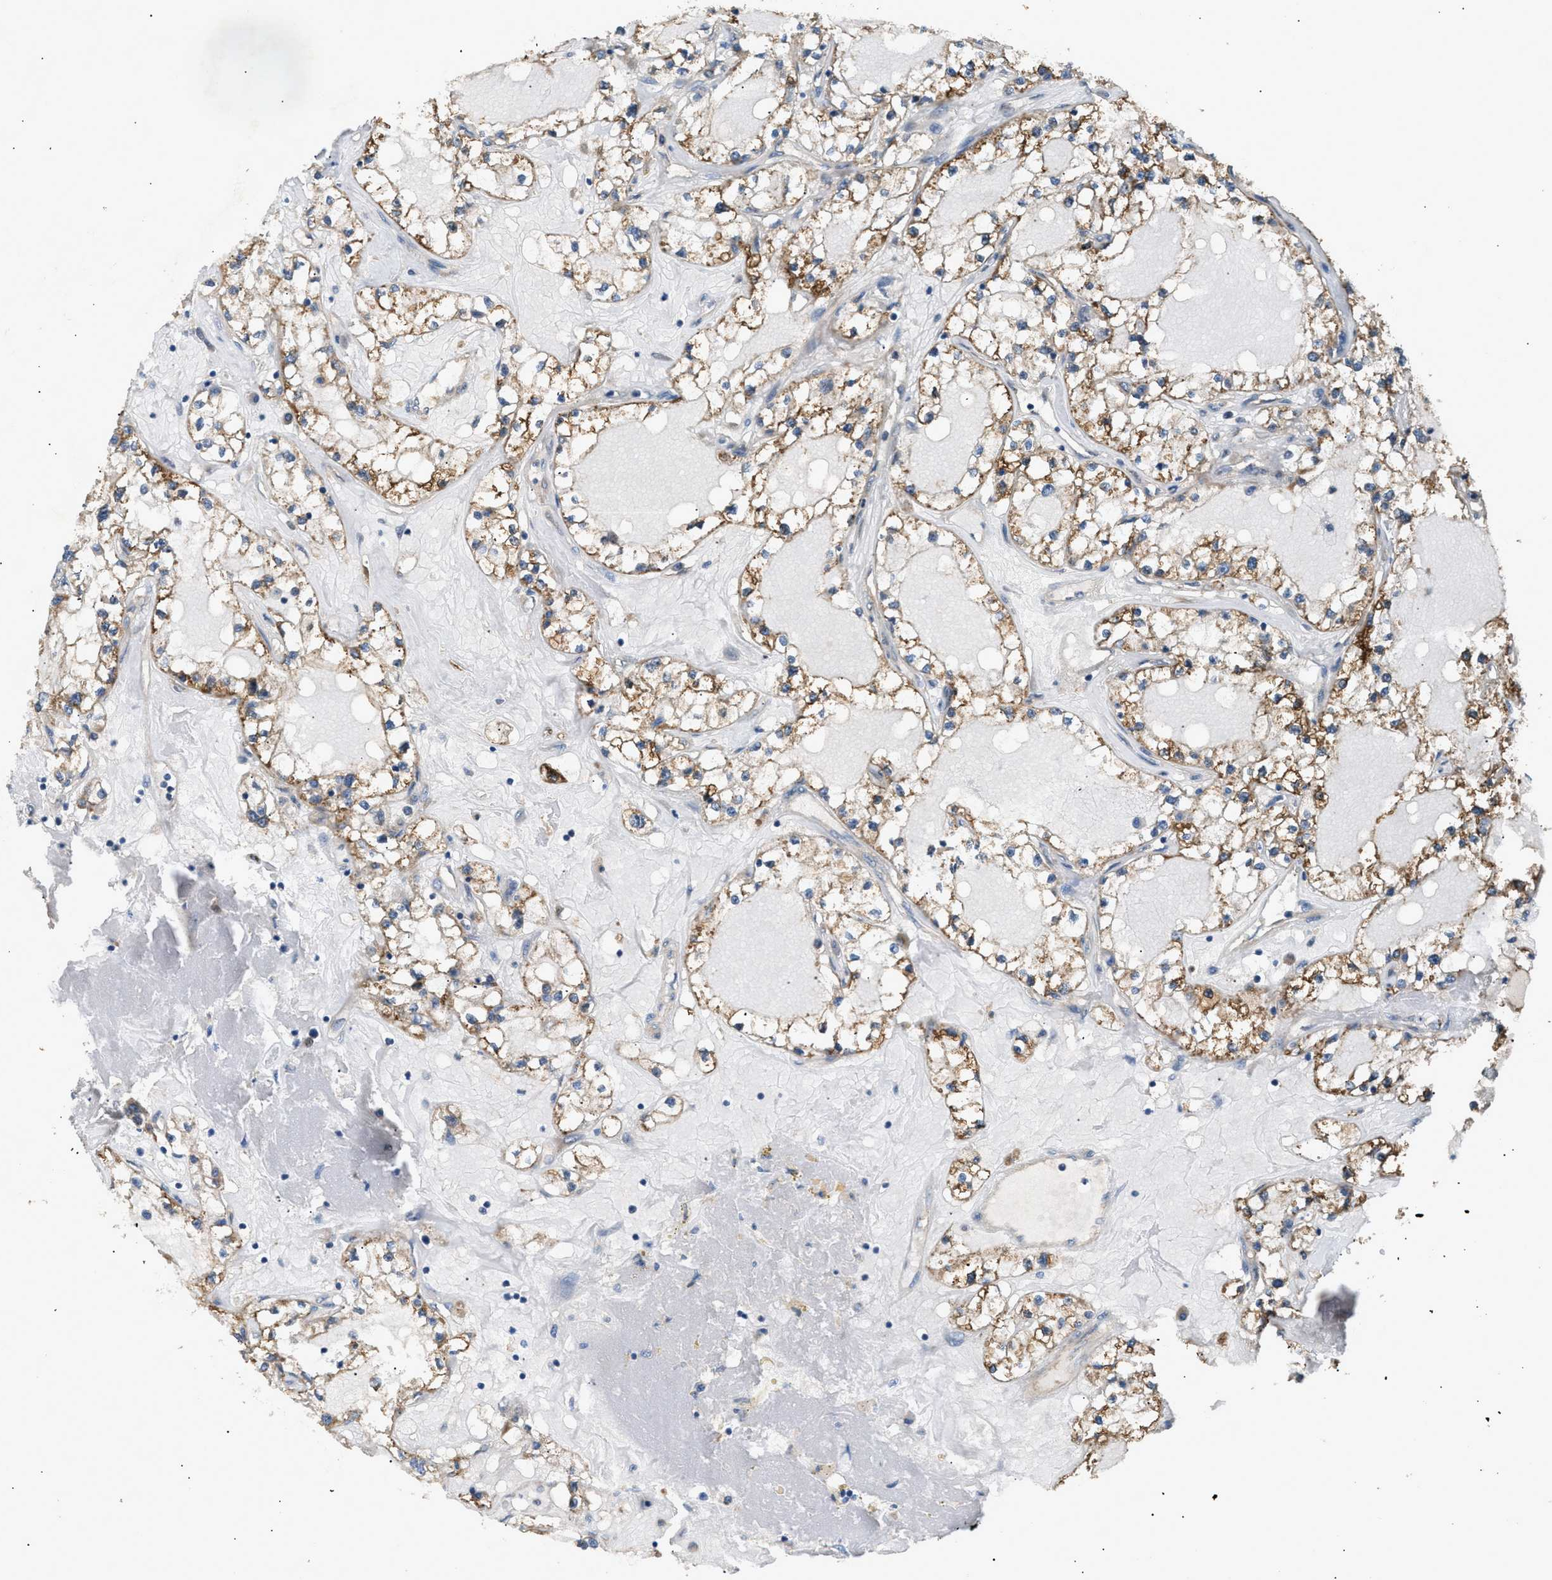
{"staining": {"intensity": "moderate", "quantity": ">75%", "location": "cytoplasmic/membranous"}, "tissue": "renal cancer", "cell_type": "Tumor cells", "image_type": "cancer", "snomed": [{"axis": "morphology", "description": "Adenocarcinoma, NOS"}, {"axis": "topography", "description": "Kidney"}], "caption": "Protein staining reveals moderate cytoplasmic/membranous expression in approximately >75% of tumor cells in adenocarcinoma (renal). The protein of interest is stained brown, and the nuclei are stained in blue (DAB (3,3'-diaminobenzidine) IHC with brightfield microscopy, high magnification).", "gene": "LYSMD3", "patient": {"sex": "male", "age": 56}}